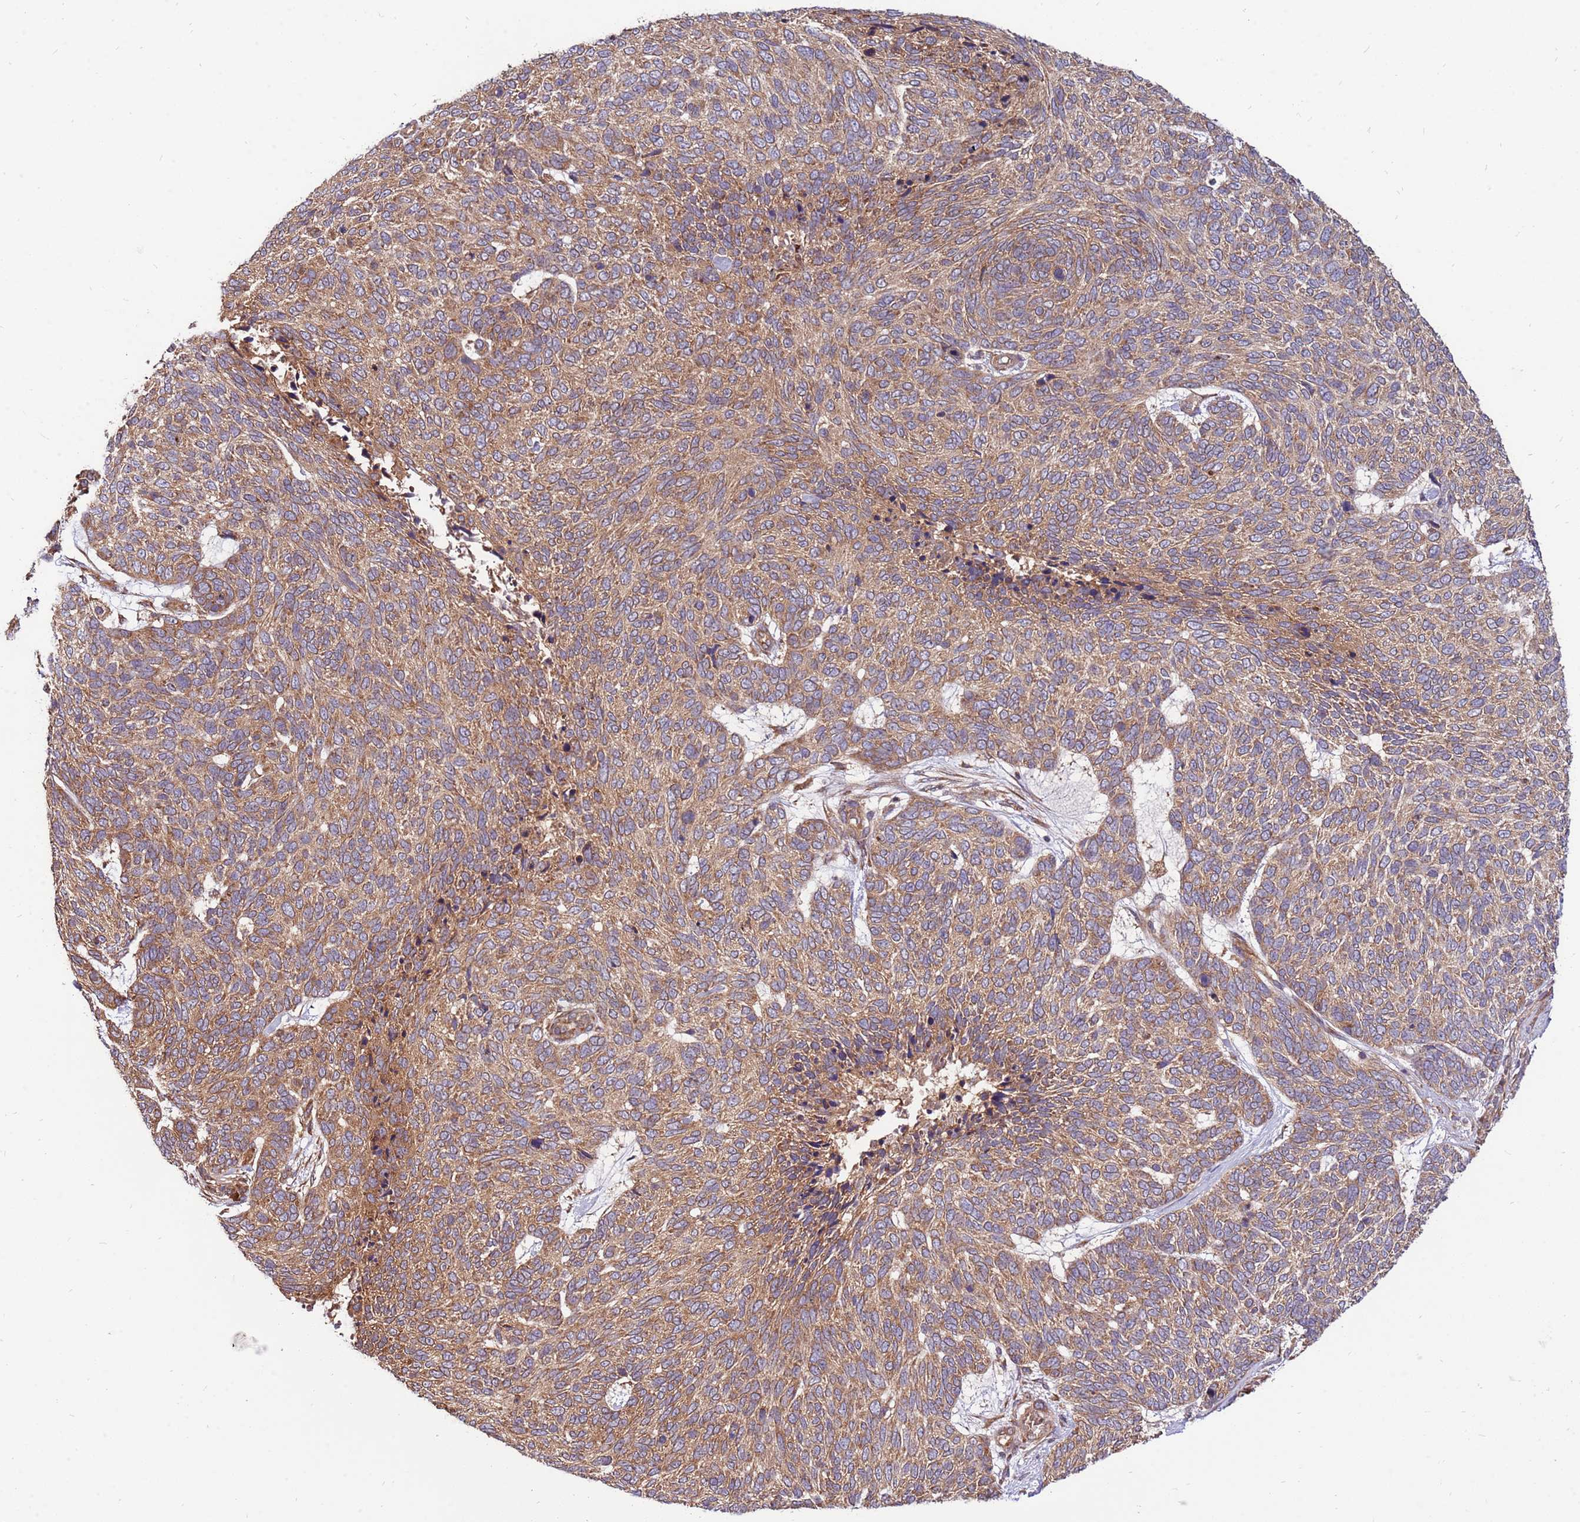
{"staining": {"intensity": "moderate", "quantity": ">75%", "location": "cytoplasmic/membranous"}, "tissue": "skin cancer", "cell_type": "Tumor cells", "image_type": "cancer", "snomed": [{"axis": "morphology", "description": "Basal cell carcinoma"}, {"axis": "topography", "description": "Skin"}], "caption": "Human basal cell carcinoma (skin) stained for a protein (brown) reveals moderate cytoplasmic/membranous positive expression in about >75% of tumor cells.", "gene": "SLC44A5", "patient": {"sex": "female", "age": 65}}